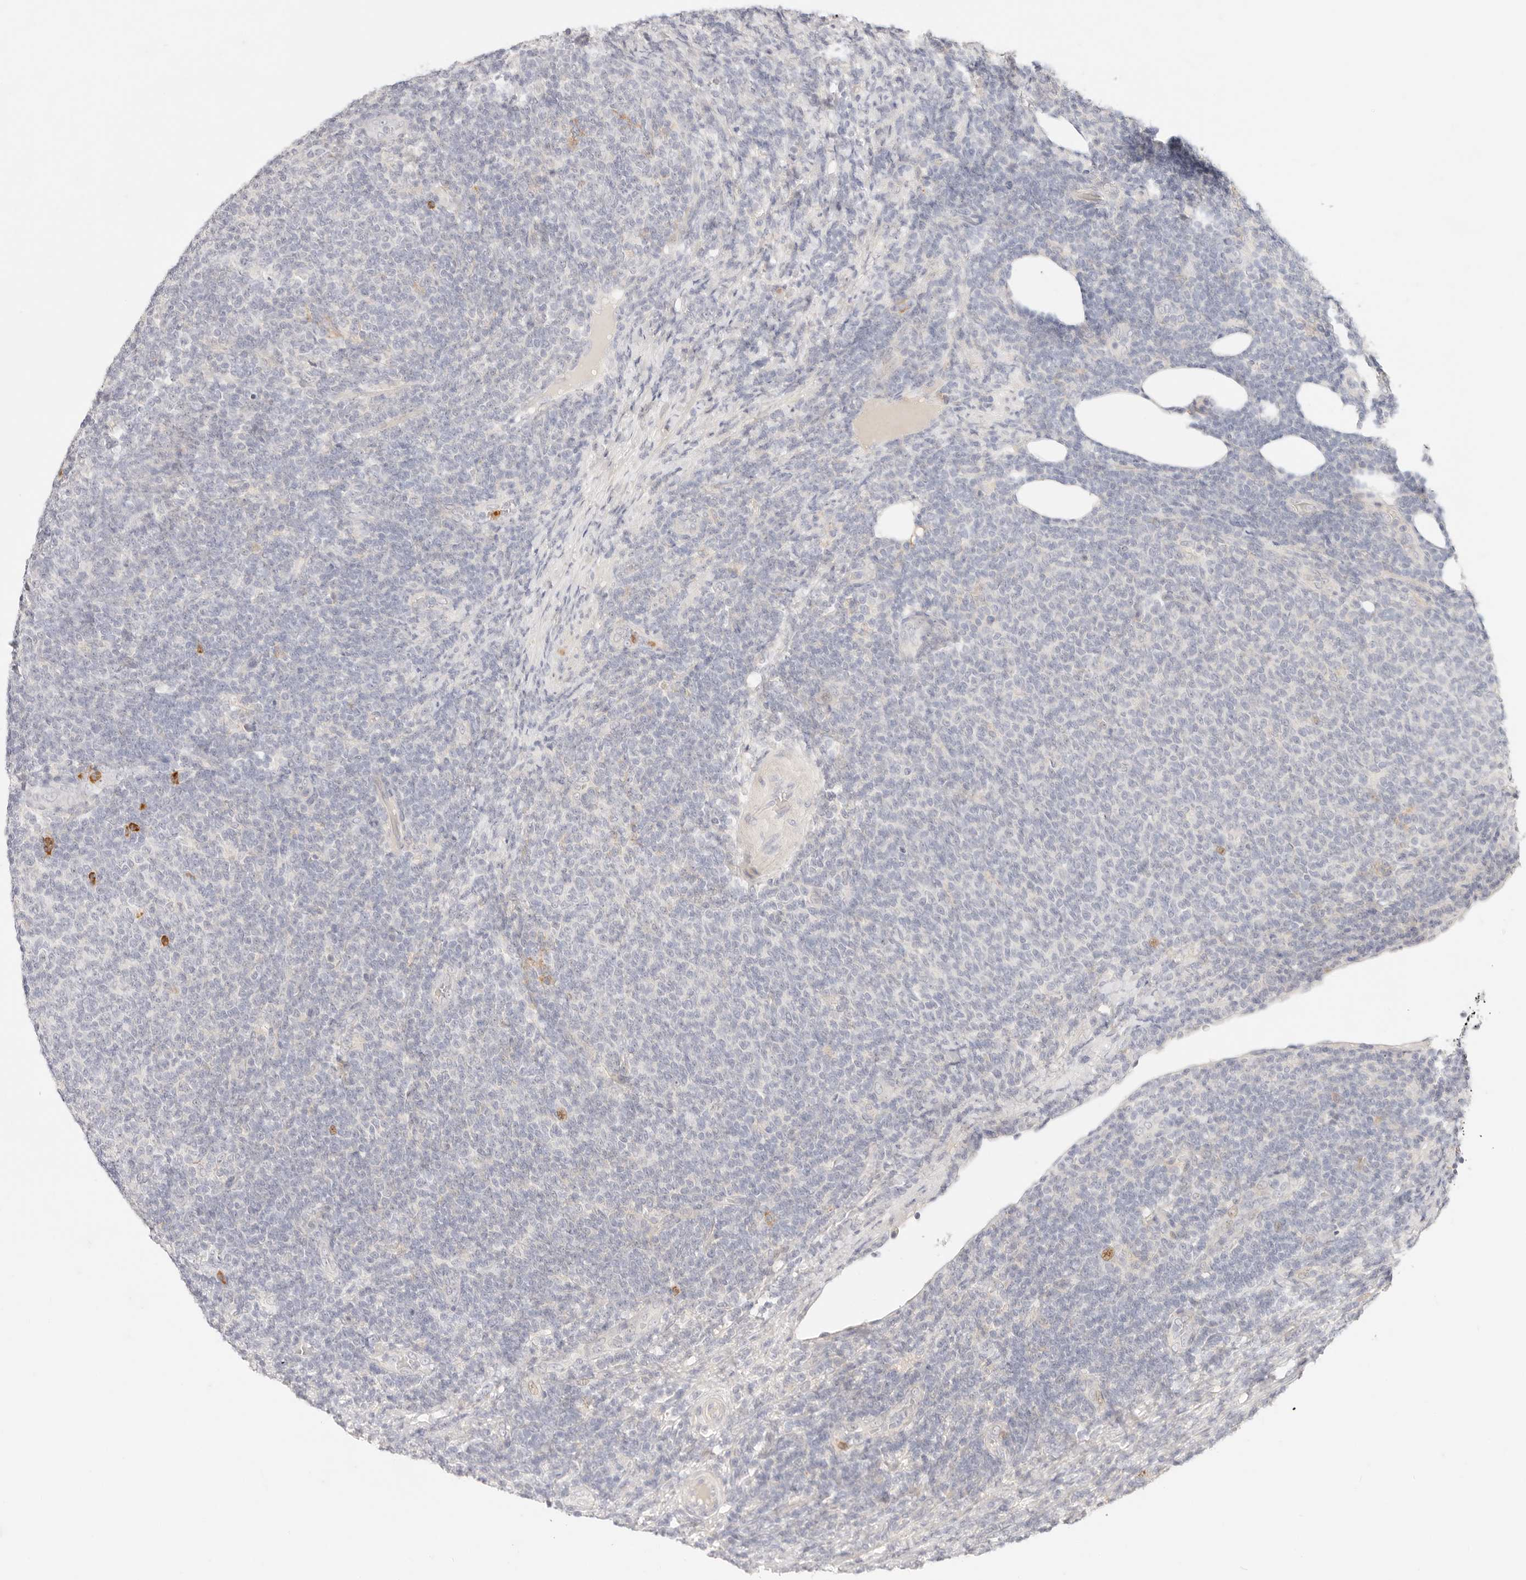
{"staining": {"intensity": "negative", "quantity": "none", "location": "none"}, "tissue": "lymphoma", "cell_type": "Tumor cells", "image_type": "cancer", "snomed": [{"axis": "morphology", "description": "Malignant lymphoma, non-Hodgkin's type, Low grade"}, {"axis": "topography", "description": "Lymph node"}], "caption": "DAB (3,3'-diaminobenzidine) immunohistochemical staining of malignant lymphoma, non-Hodgkin's type (low-grade) shows no significant positivity in tumor cells.", "gene": "GPR84", "patient": {"sex": "male", "age": 66}}